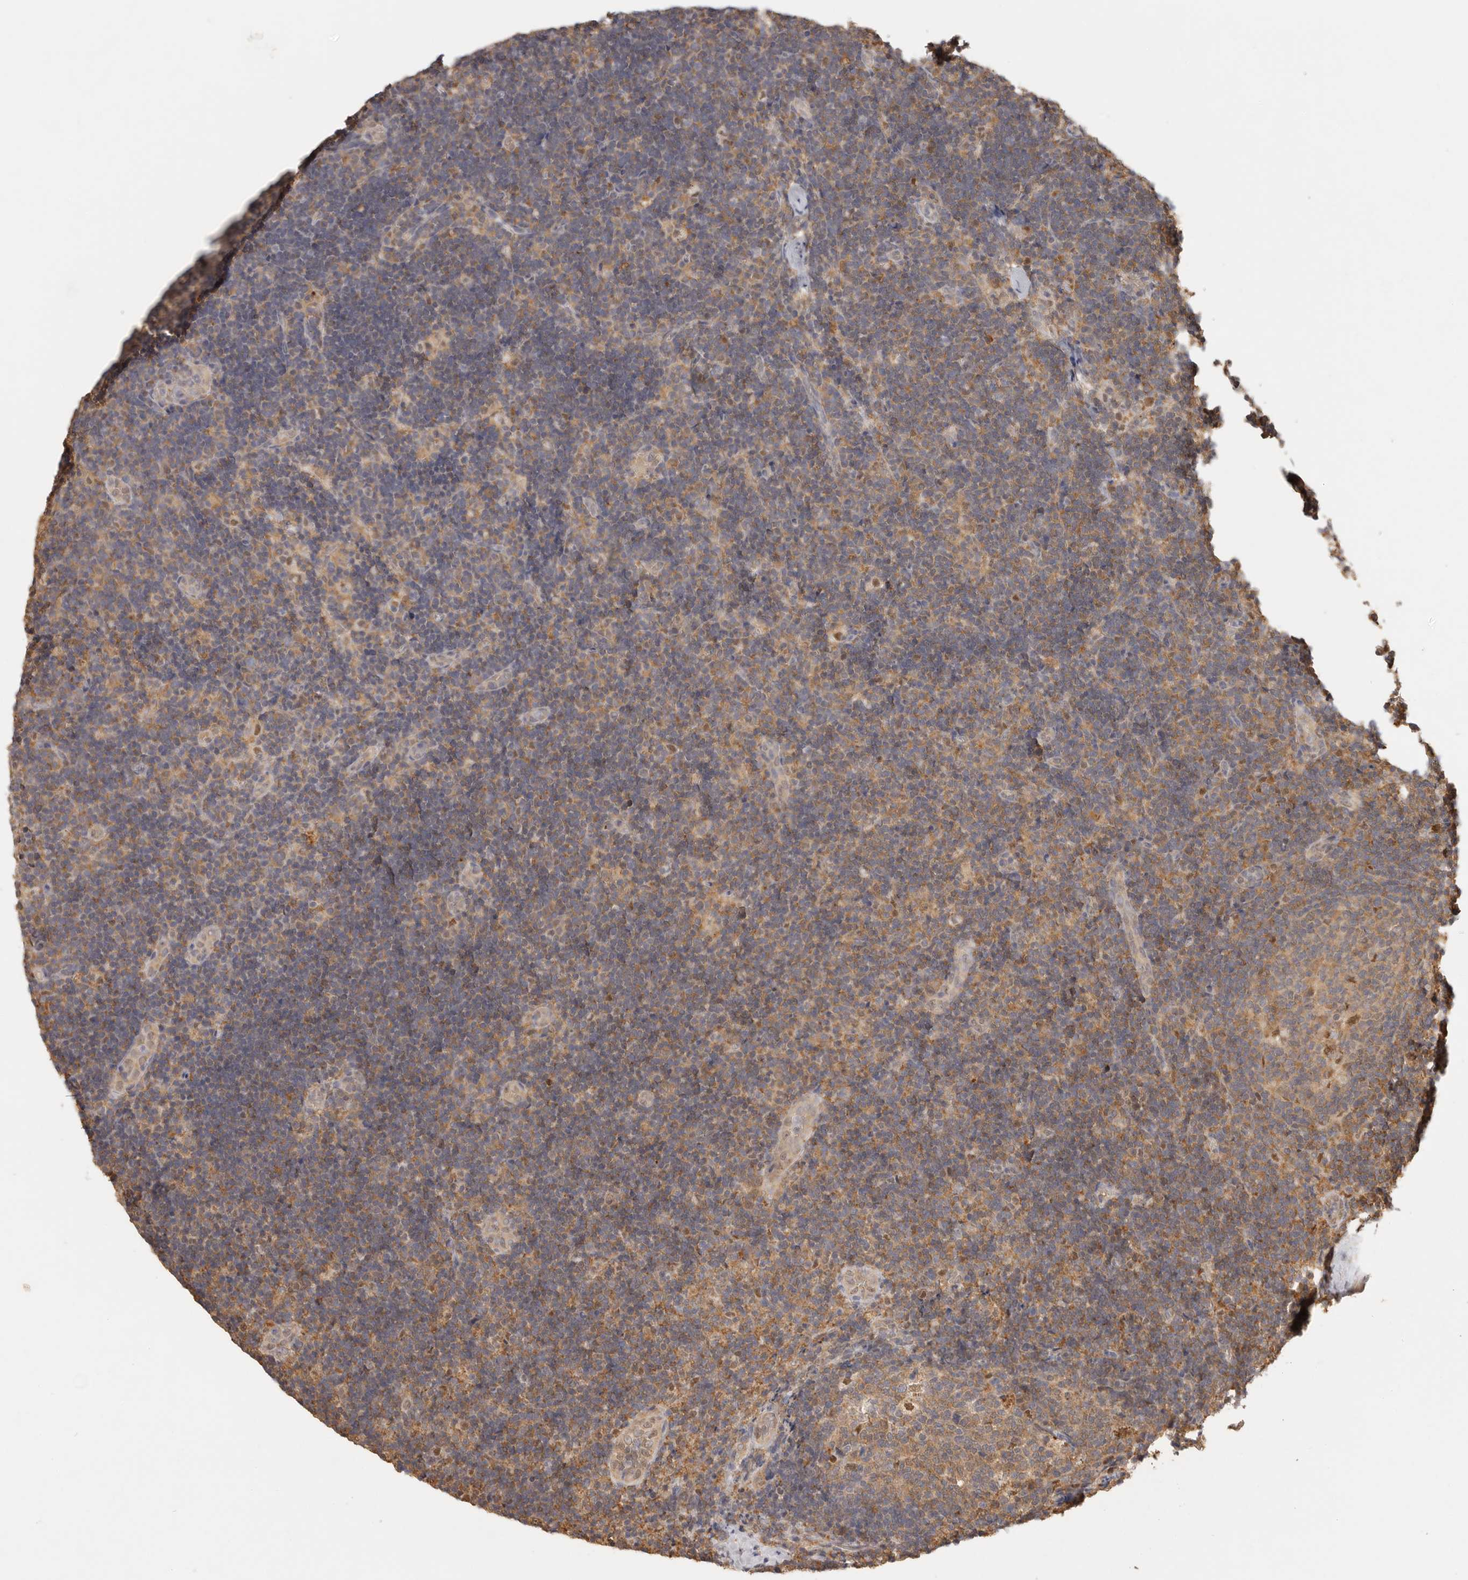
{"staining": {"intensity": "moderate", "quantity": "25%-75%", "location": "cytoplasmic/membranous,nuclear"}, "tissue": "lymph node", "cell_type": "Germinal center cells", "image_type": "normal", "snomed": [{"axis": "morphology", "description": "Normal tissue, NOS"}, {"axis": "topography", "description": "Lymph node"}], "caption": "Protein positivity by immunohistochemistry (IHC) demonstrates moderate cytoplasmic/membranous,nuclear positivity in approximately 25%-75% of germinal center cells in benign lymph node.", "gene": "PSMA5", "patient": {"sex": "female", "age": 22}}